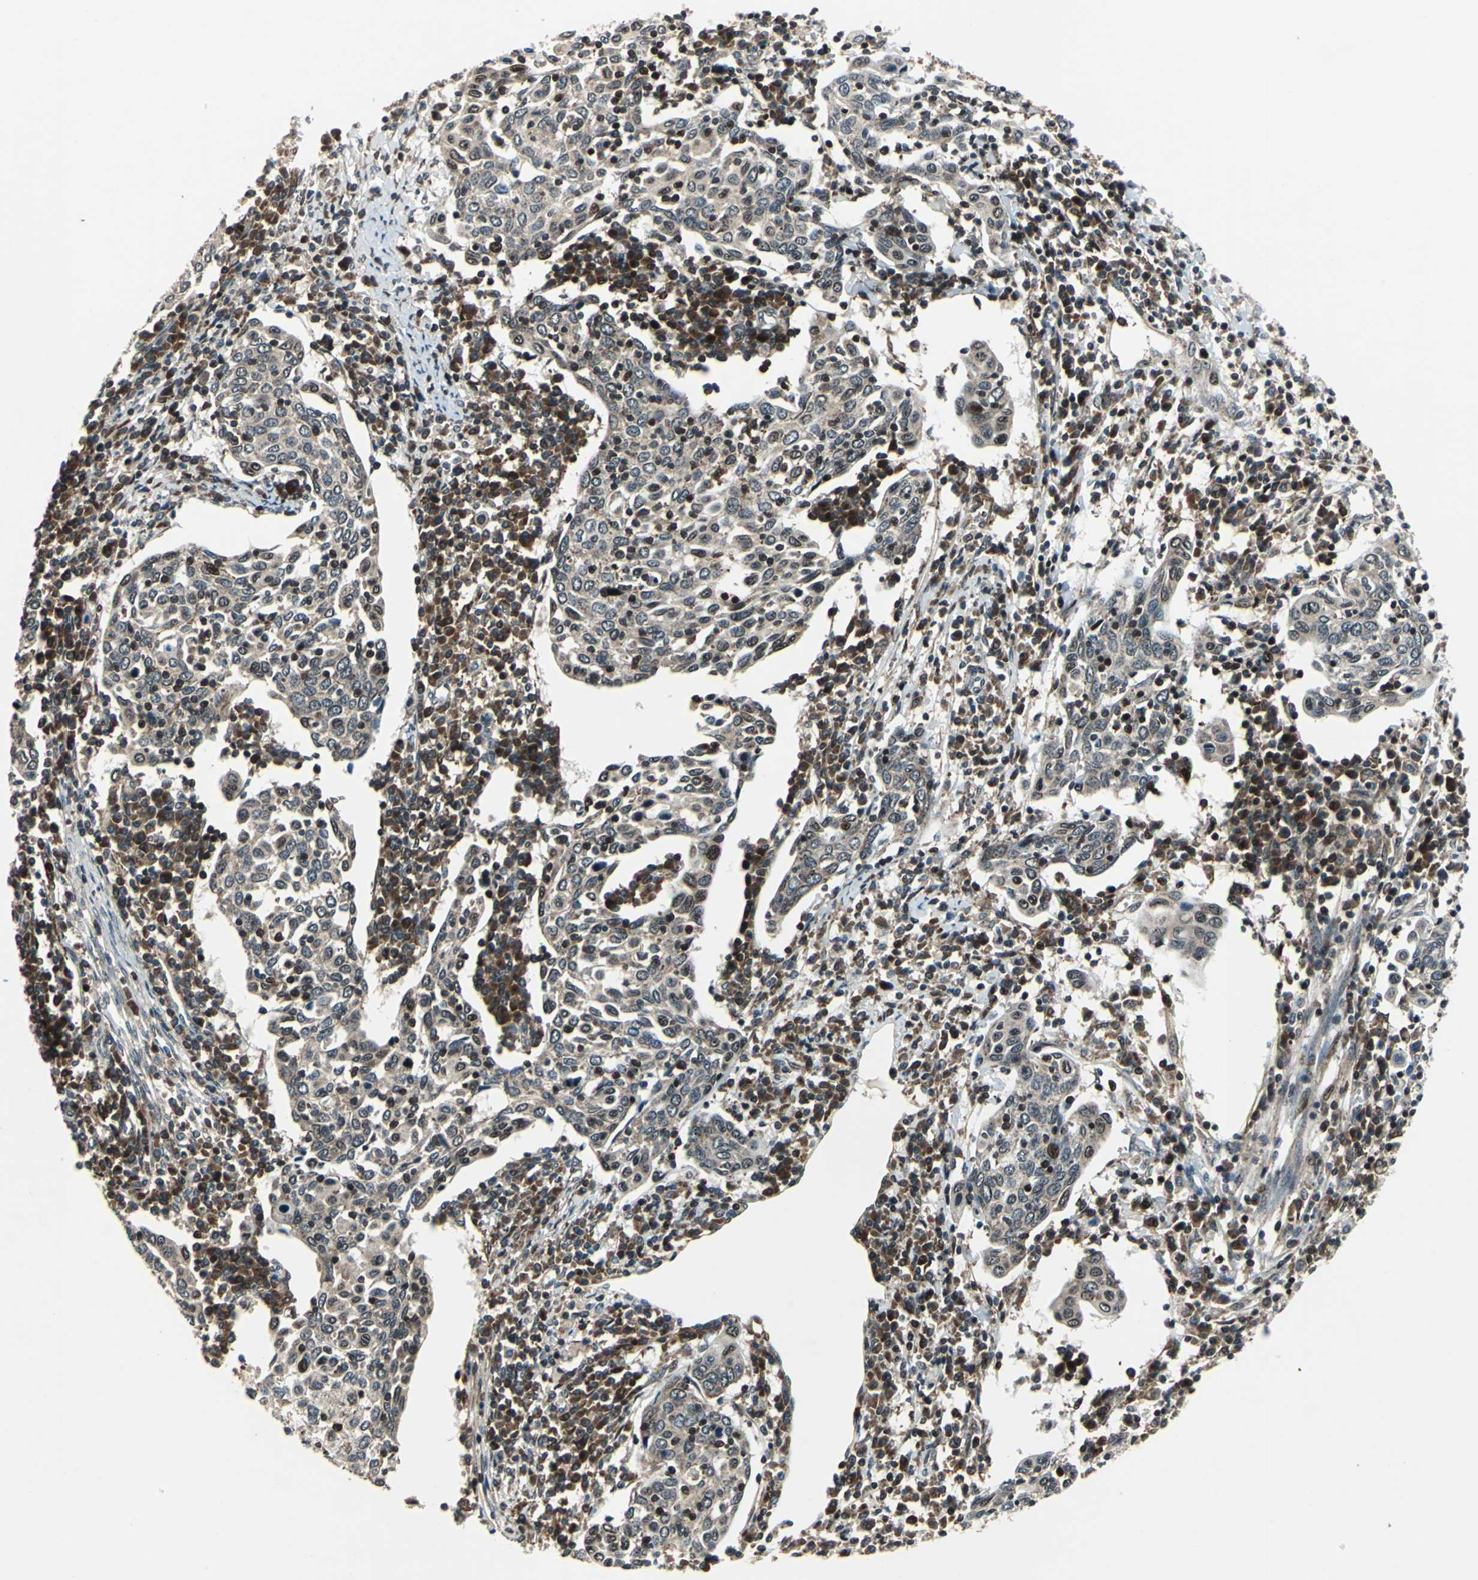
{"staining": {"intensity": "weak", "quantity": "<25%", "location": "cytoplasmic/membranous,nuclear"}, "tissue": "cervical cancer", "cell_type": "Tumor cells", "image_type": "cancer", "snomed": [{"axis": "morphology", "description": "Squamous cell carcinoma, NOS"}, {"axis": "topography", "description": "Cervix"}], "caption": "Tumor cells are negative for protein expression in human cervical cancer (squamous cell carcinoma).", "gene": "AATF", "patient": {"sex": "female", "age": 40}}